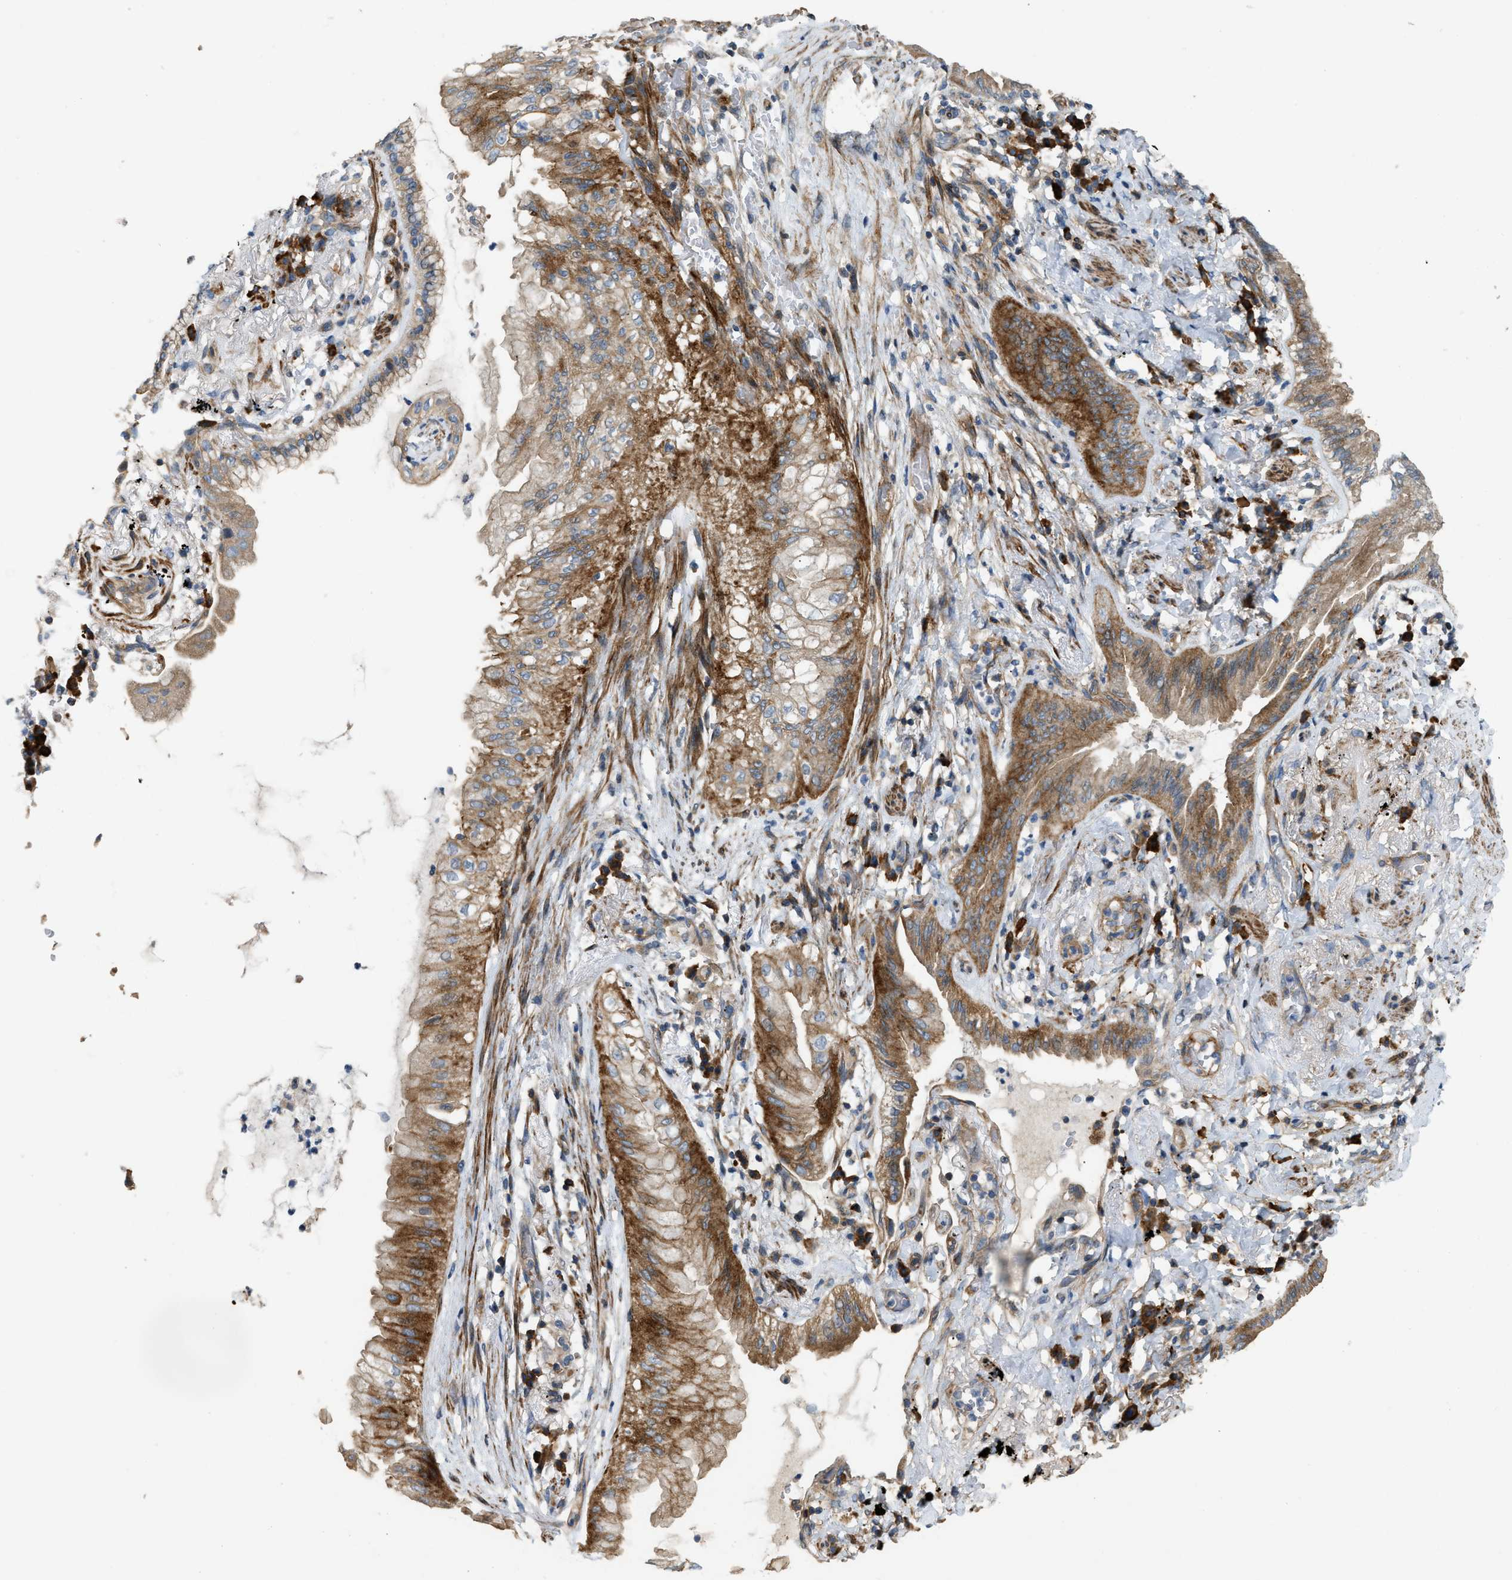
{"staining": {"intensity": "moderate", "quantity": ">75%", "location": "cytoplasmic/membranous"}, "tissue": "lung cancer", "cell_type": "Tumor cells", "image_type": "cancer", "snomed": [{"axis": "morphology", "description": "Normal tissue, NOS"}, {"axis": "morphology", "description": "Adenocarcinoma, NOS"}, {"axis": "topography", "description": "Bronchus"}, {"axis": "topography", "description": "Lung"}], "caption": "Immunohistochemistry image of human lung adenocarcinoma stained for a protein (brown), which demonstrates medium levels of moderate cytoplasmic/membranous positivity in about >75% of tumor cells.", "gene": "BTN3A2", "patient": {"sex": "female", "age": 70}}